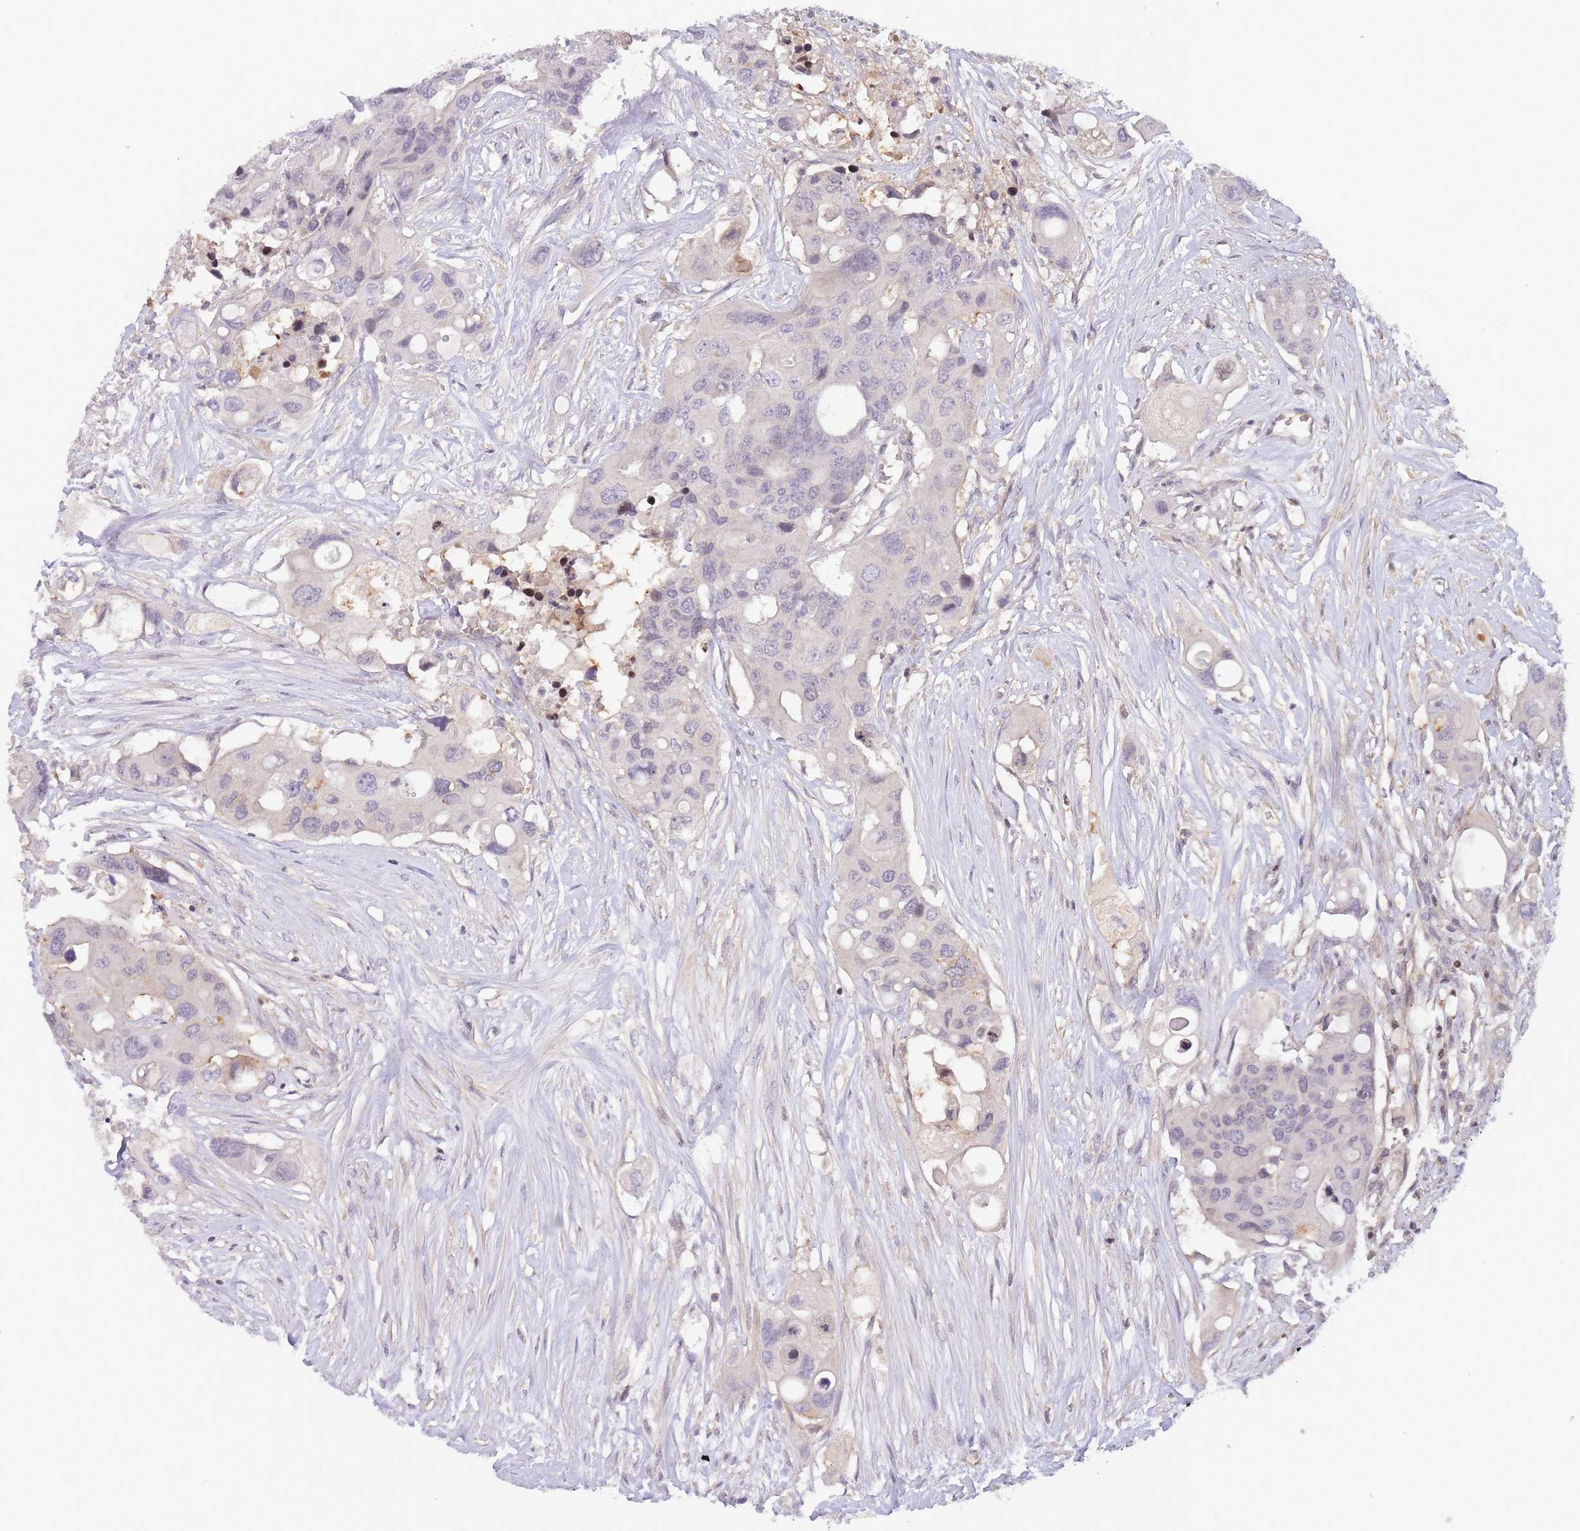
{"staining": {"intensity": "negative", "quantity": "none", "location": "none"}, "tissue": "colorectal cancer", "cell_type": "Tumor cells", "image_type": "cancer", "snomed": [{"axis": "morphology", "description": "Adenocarcinoma, NOS"}, {"axis": "topography", "description": "Colon"}], "caption": "The micrograph reveals no significant staining in tumor cells of adenocarcinoma (colorectal). (DAB immunohistochemistry (IHC) with hematoxylin counter stain).", "gene": "SLC35F5", "patient": {"sex": "male", "age": 77}}